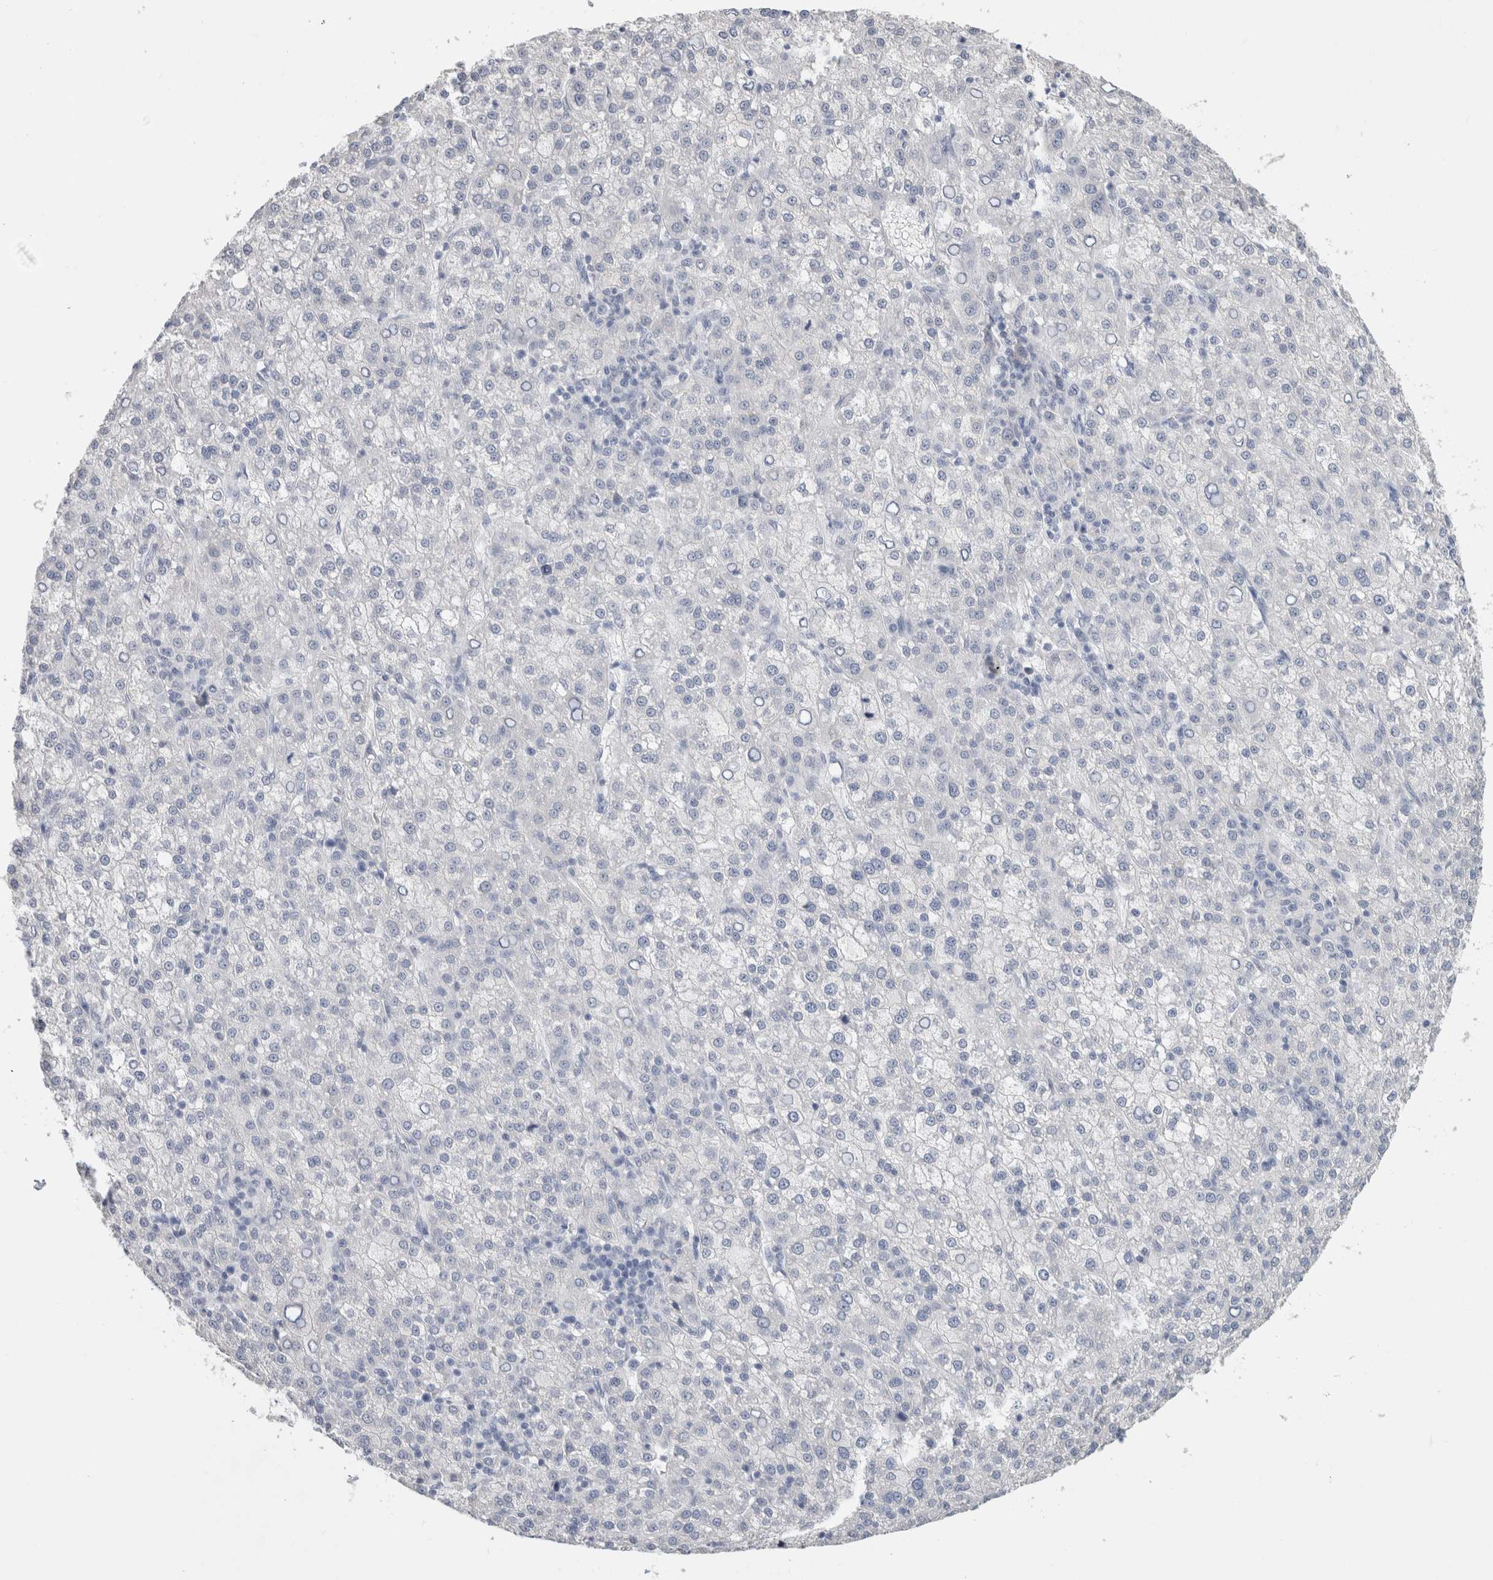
{"staining": {"intensity": "negative", "quantity": "none", "location": "none"}, "tissue": "liver cancer", "cell_type": "Tumor cells", "image_type": "cancer", "snomed": [{"axis": "morphology", "description": "Carcinoma, Hepatocellular, NOS"}, {"axis": "topography", "description": "Liver"}], "caption": "Immunohistochemistry (IHC) micrograph of neoplastic tissue: liver hepatocellular carcinoma stained with DAB shows no significant protein staining in tumor cells. The staining is performed using DAB (3,3'-diaminobenzidine) brown chromogen with nuclei counter-stained in using hematoxylin.", "gene": "BCAN", "patient": {"sex": "female", "age": 58}}